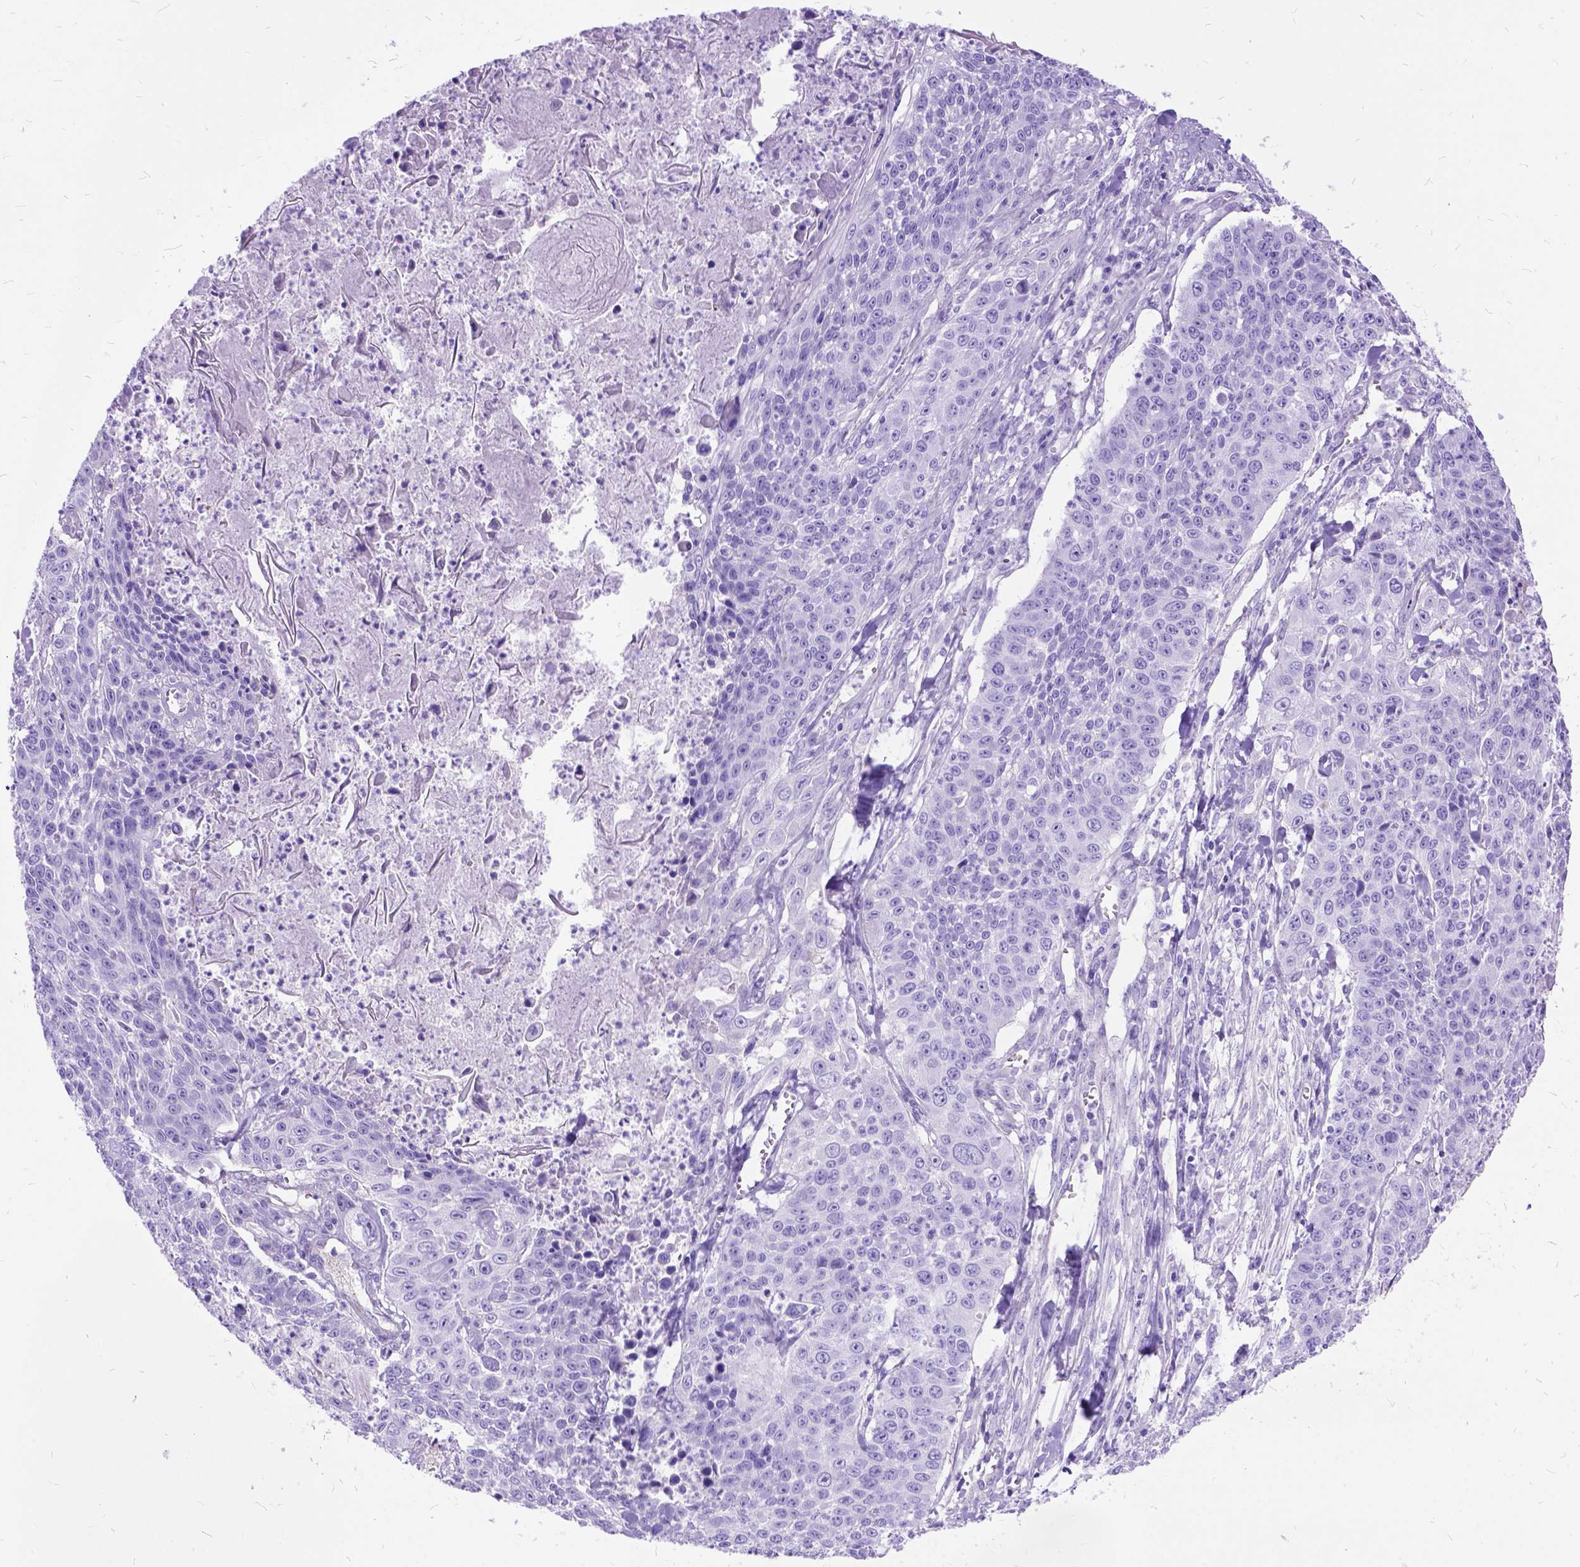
{"staining": {"intensity": "negative", "quantity": "none", "location": "none"}, "tissue": "lung cancer", "cell_type": "Tumor cells", "image_type": "cancer", "snomed": [{"axis": "morphology", "description": "Squamous cell carcinoma, NOS"}, {"axis": "morphology", "description": "Squamous cell carcinoma, metastatic, NOS"}, {"axis": "topography", "description": "Lung"}, {"axis": "topography", "description": "Pleura, NOS"}], "caption": "An IHC micrograph of lung cancer is shown. There is no staining in tumor cells of lung cancer. (Brightfield microscopy of DAB IHC at high magnification).", "gene": "ARL9", "patient": {"sex": "male", "age": 72}}